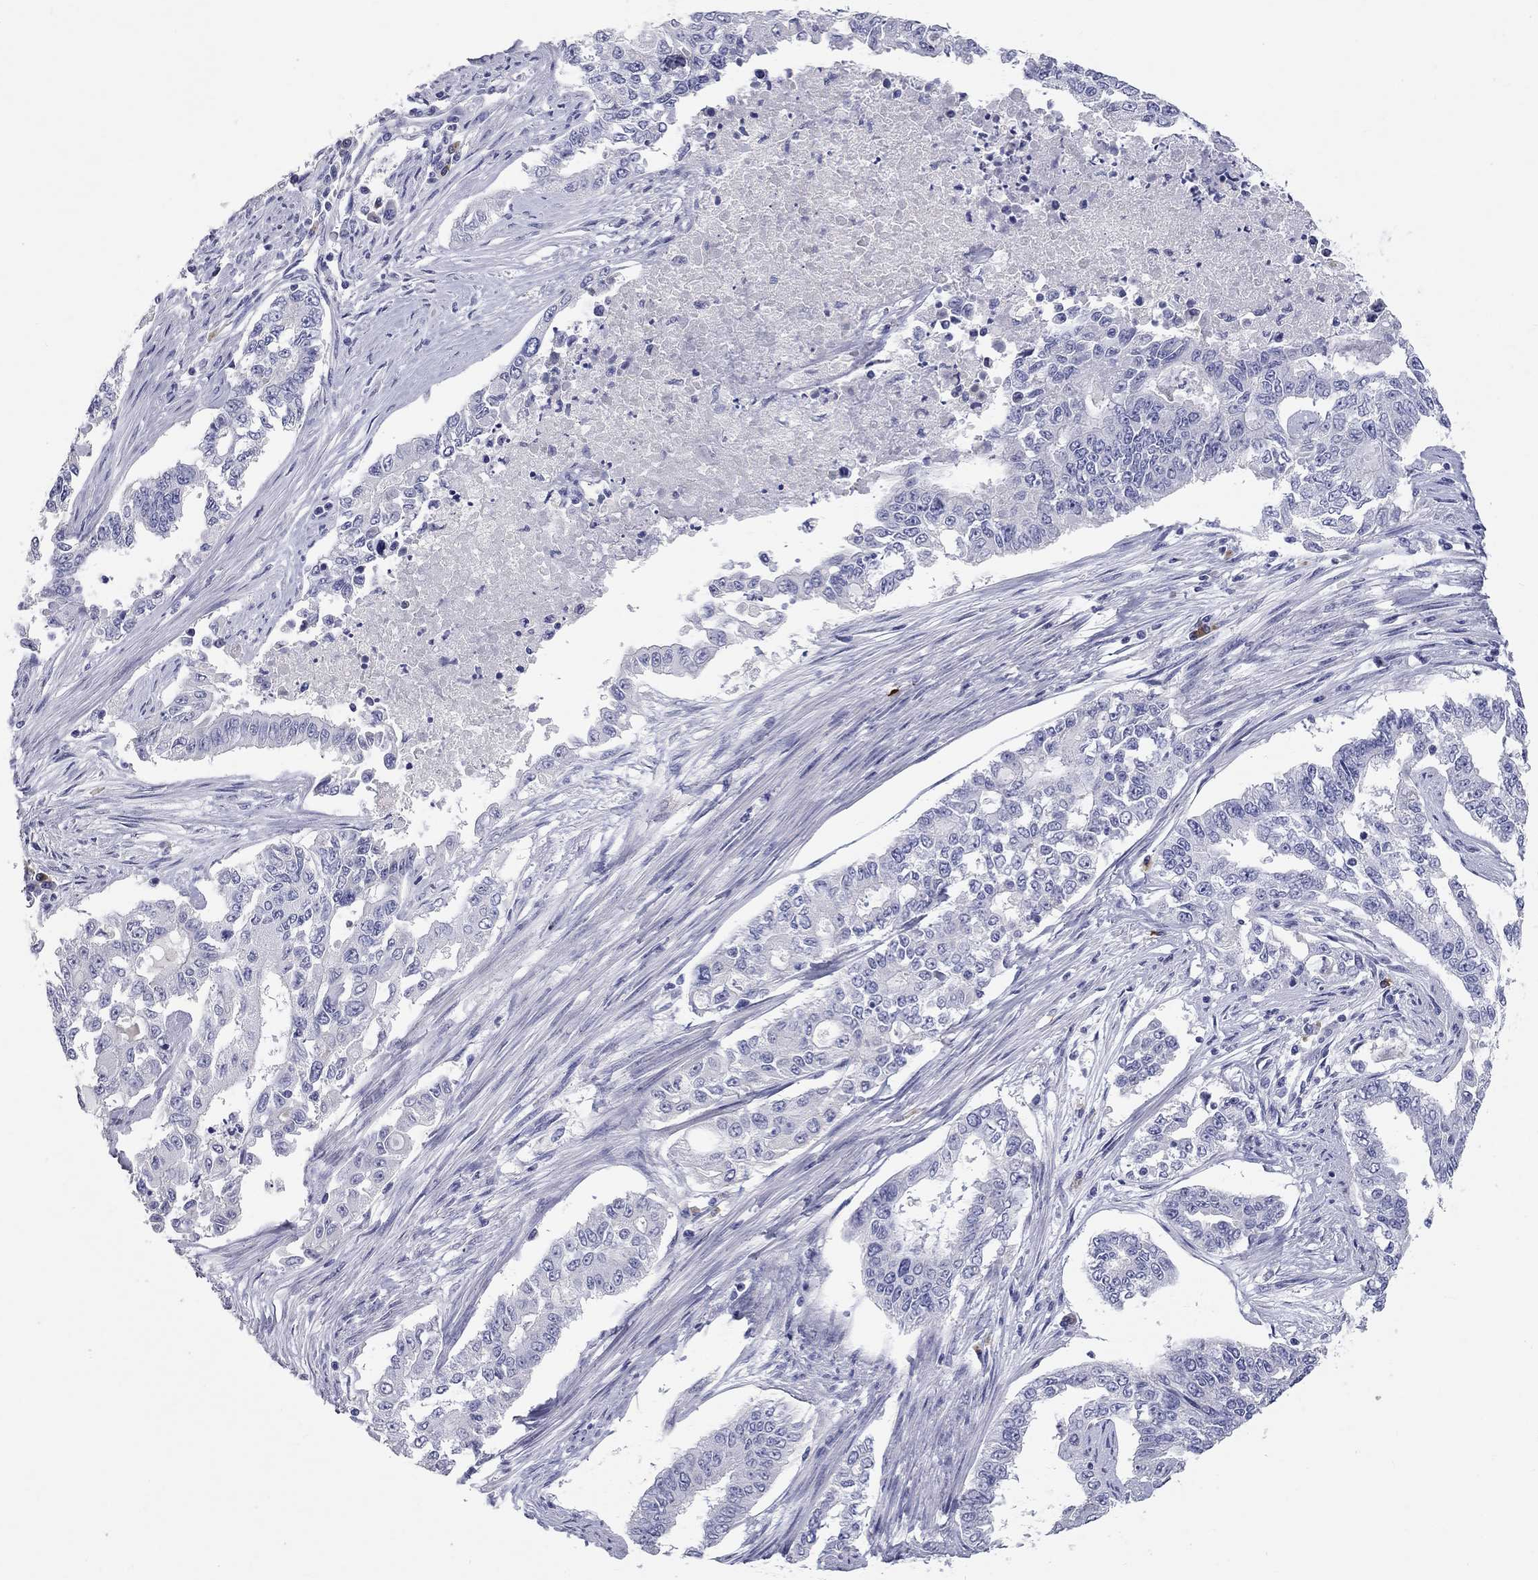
{"staining": {"intensity": "negative", "quantity": "none", "location": "none"}, "tissue": "endometrial cancer", "cell_type": "Tumor cells", "image_type": "cancer", "snomed": [{"axis": "morphology", "description": "Adenocarcinoma, NOS"}, {"axis": "topography", "description": "Uterus"}], "caption": "High magnification brightfield microscopy of adenocarcinoma (endometrial) stained with DAB (brown) and counterstained with hematoxylin (blue): tumor cells show no significant expression. The staining was performed using DAB (3,3'-diaminobenzidine) to visualize the protein expression in brown, while the nuclei were stained in blue with hematoxylin (Magnification: 20x).", "gene": "PHOX2B", "patient": {"sex": "female", "age": 59}}